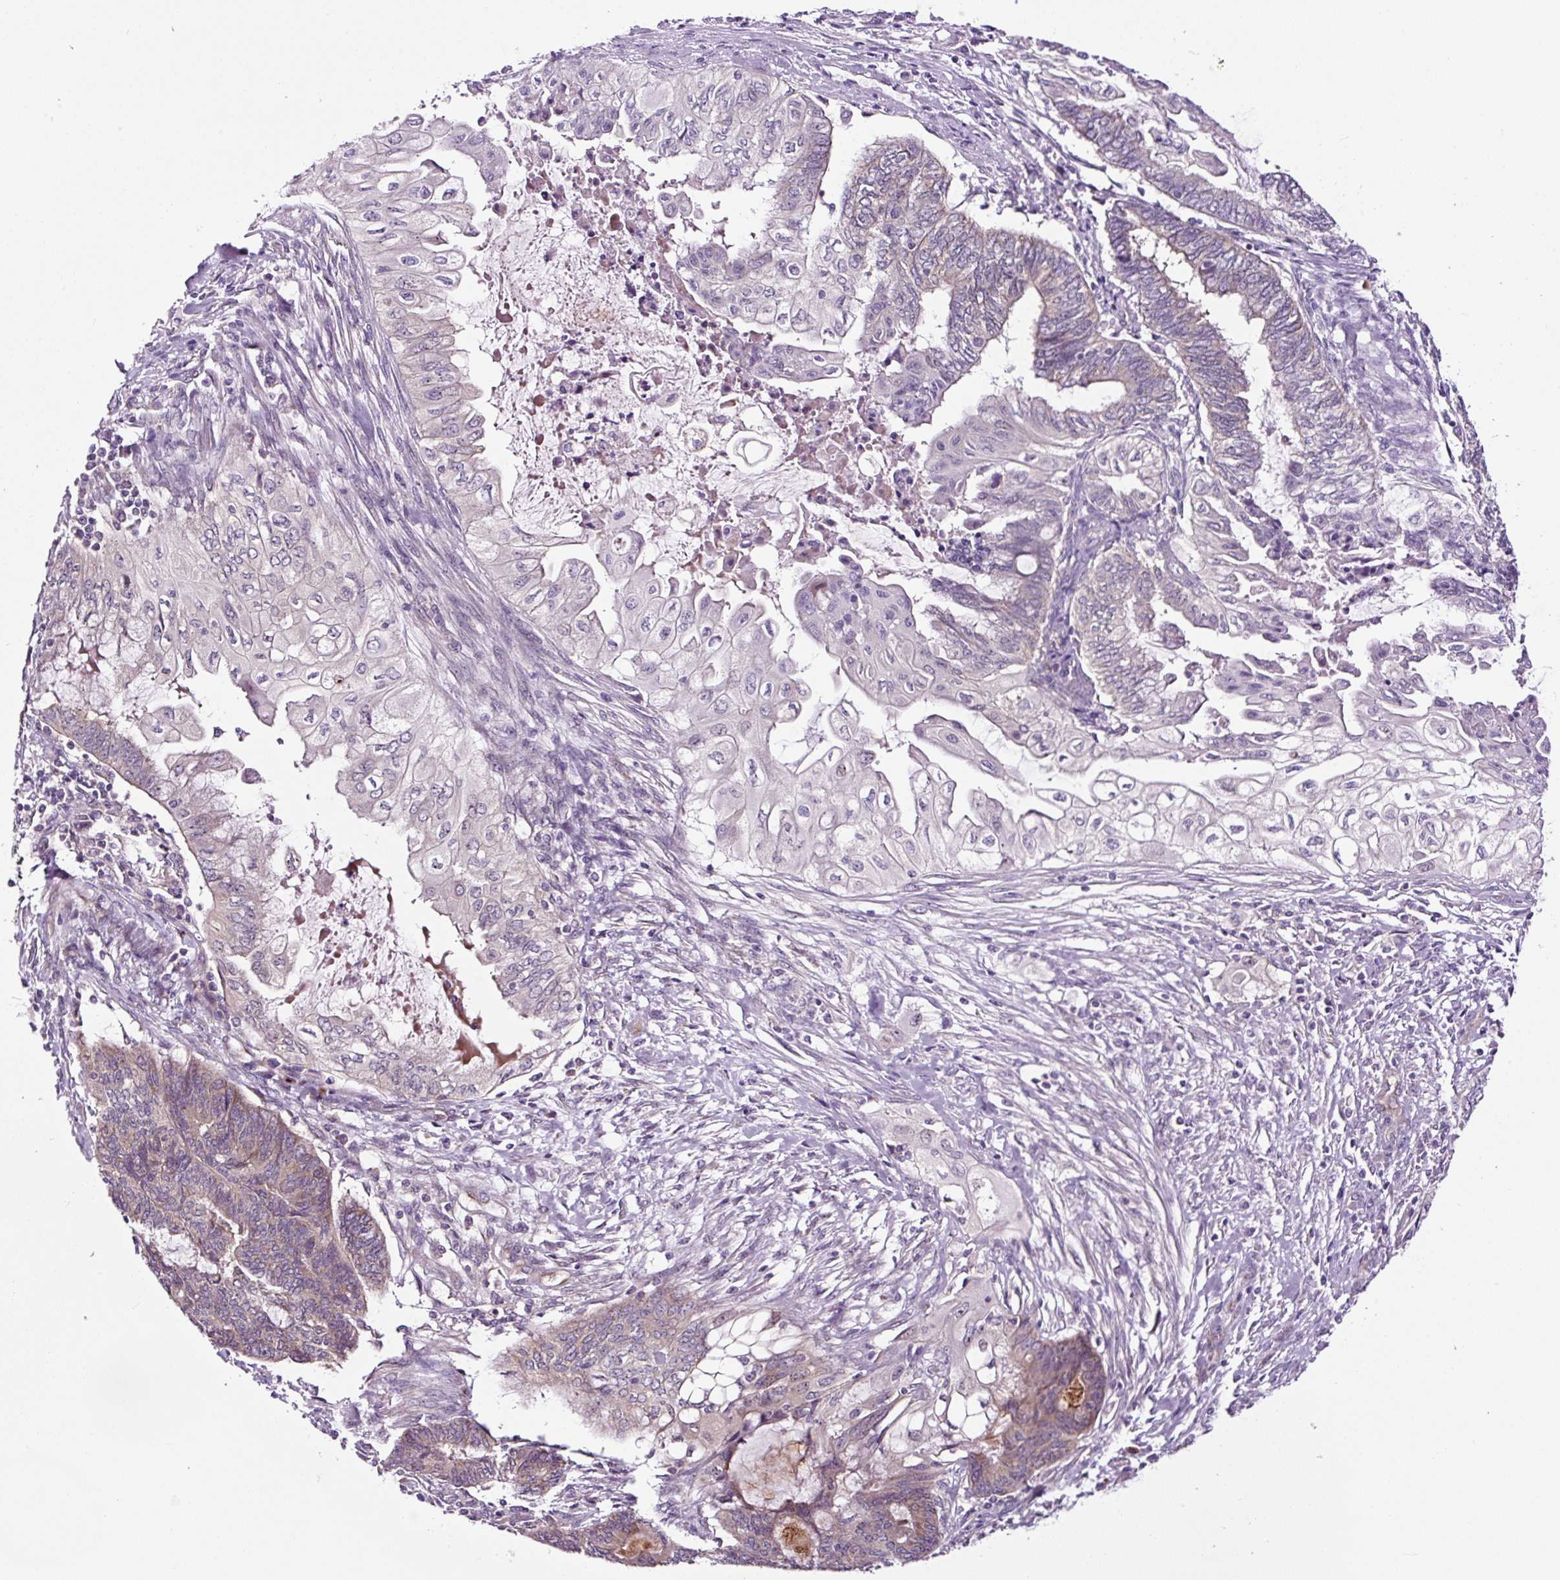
{"staining": {"intensity": "weak", "quantity": "<25%", "location": "cytoplasmic/membranous"}, "tissue": "endometrial cancer", "cell_type": "Tumor cells", "image_type": "cancer", "snomed": [{"axis": "morphology", "description": "Adenocarcinoma, NOS"}, {"axis": "topography", "description": "Uterus"}, {"axis": "topography", "description": "Endometrium"}], "caption": "The histopathology image exhibits no significant staining in tumor cells of endometrial cancer (adenocarcinoma).", "gene": "NOM1", "patient": {"sex": "female", "age": 70}}